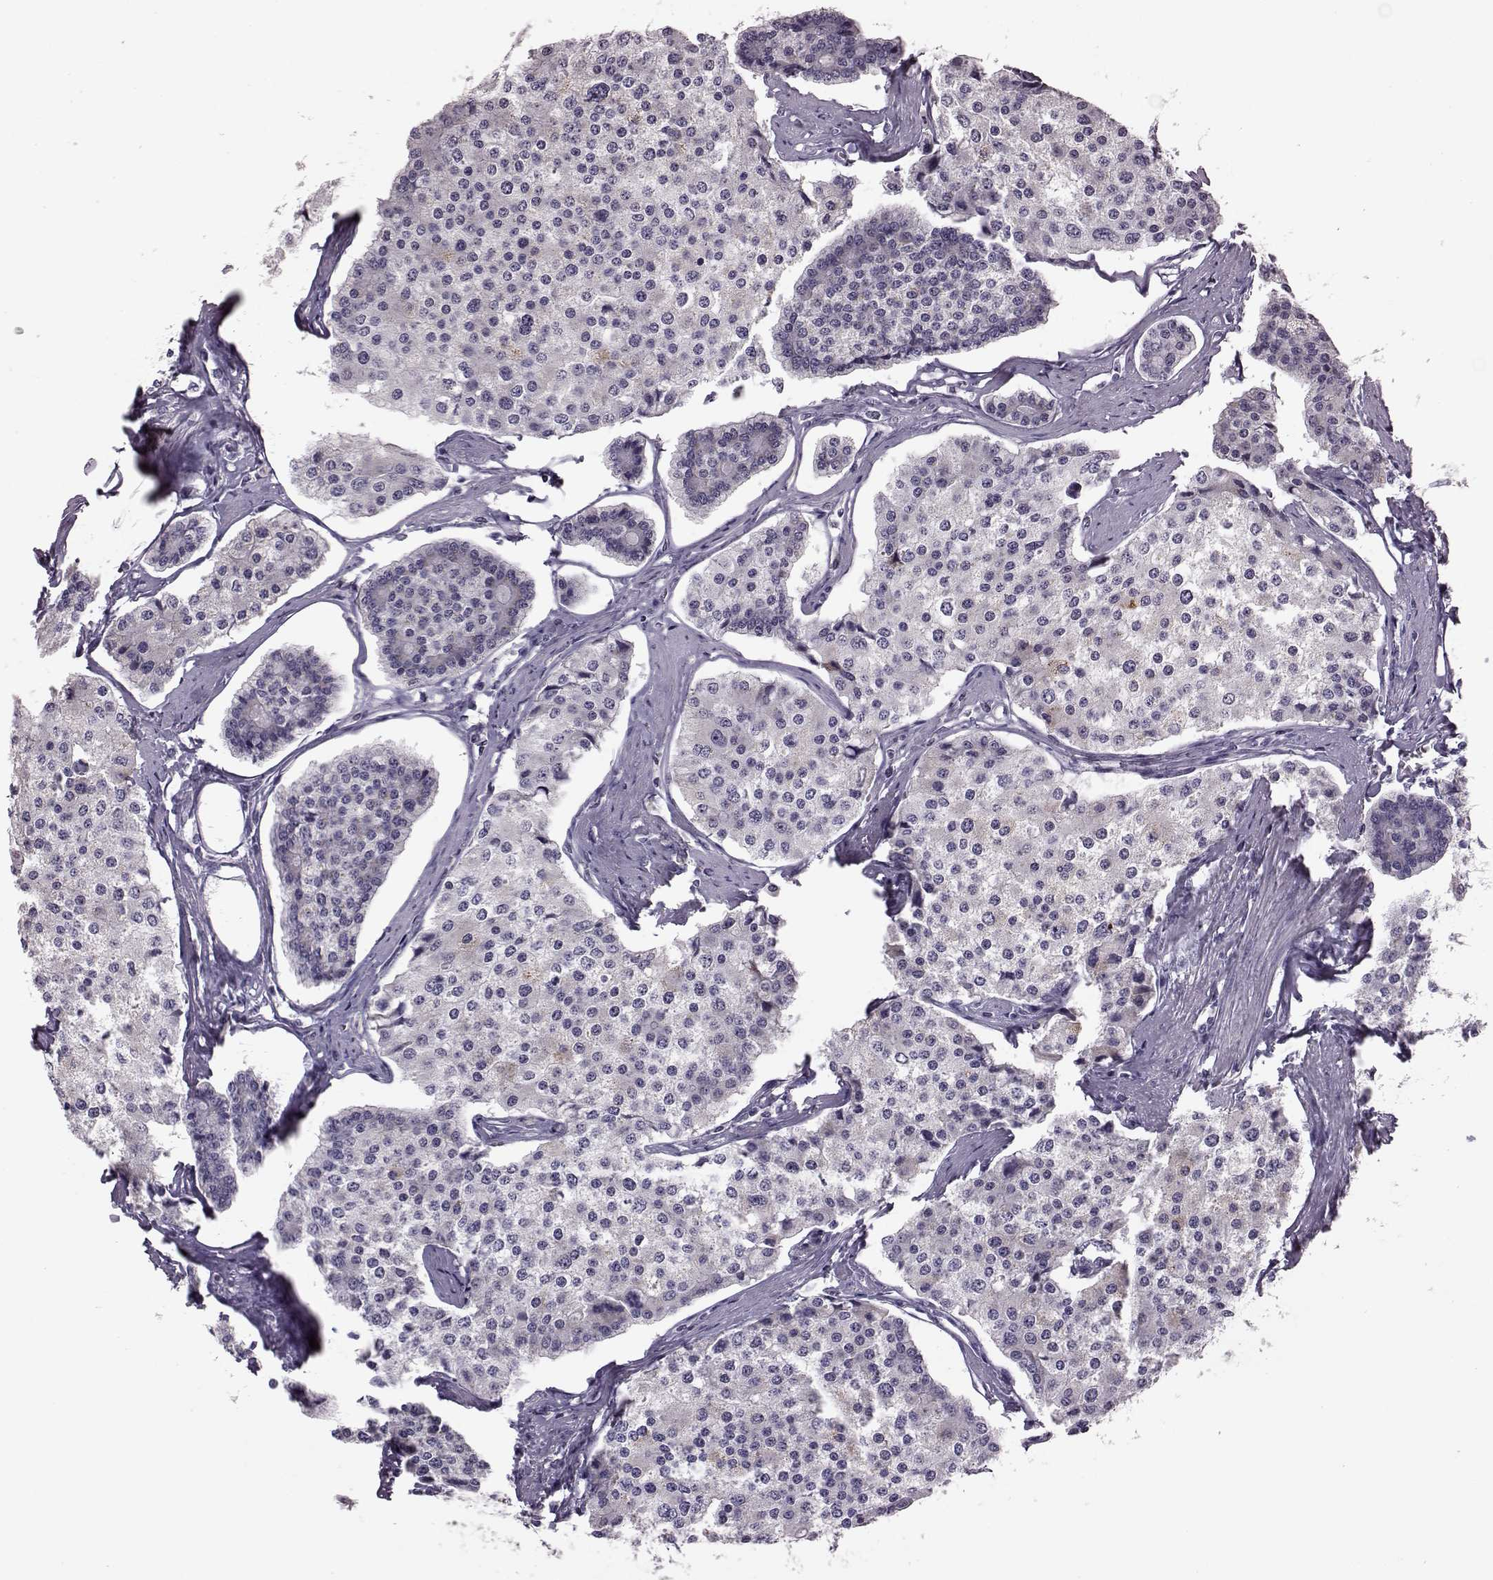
{"staining": {"intensity": "negative", "quantity": "none", "location": "none"}, "tissue": "carcinoid", "cell_type": "Tumor cells", "image_type": "cancer", "snomed": [{"axis": "morphology", "description": "Carcinoid, malignant, NOS"}, {"axis": "topography", "description": "Small intestine"}], "caption": "High magnification brightfield microscopy of carcinoid stained with DAB (3,3'-diaminobenzidine) (brown) and counterstained with hematoxylin (blue): tumor cells show no significant expression. (DAB (3,3'-diaminobenzidine) IHC visualized using brightfield microscopy, high magnification).", "gene": "RIMS2", "patient": {"sex": "female", "age": 65}}